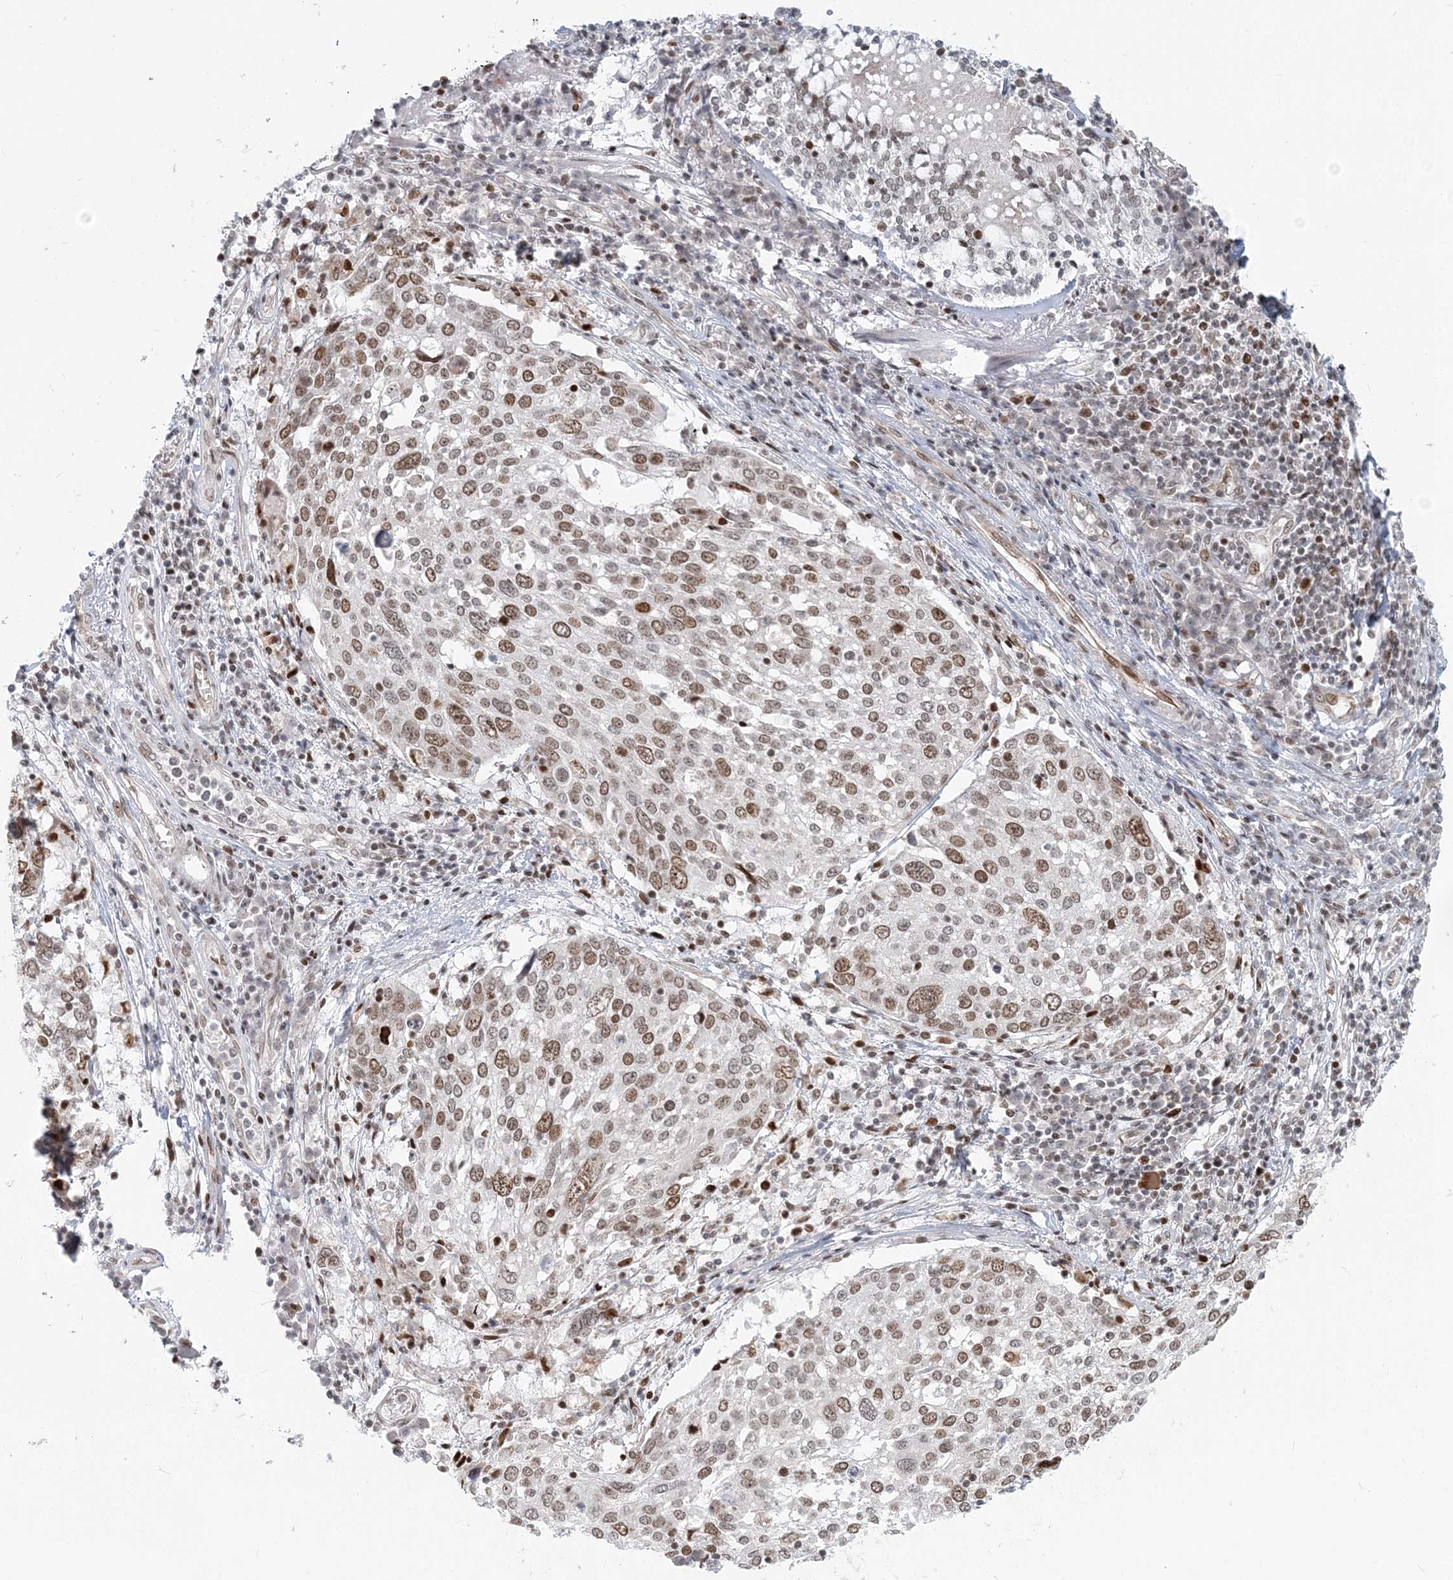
{"staining": {"intensity": "moderate", "quantity": ">75%", "location": "nuclear"}, "tissue": "lung cancer", "cell_type": "Tumor cells", "image_type": "cancer", "snomed": [{"axis": "morphology", "description": "Squamous cell carcinoma, NOS"}, {"axis": "topography", "description": "Lung"}], "caption": "Moderate nuclear positivity for a protein is identified in approximately >75% of tumor cells of lung cancer using immunohistochemistry.", "gene": "BAZ1B", "patient": {"sex": "male", "age": 65}}